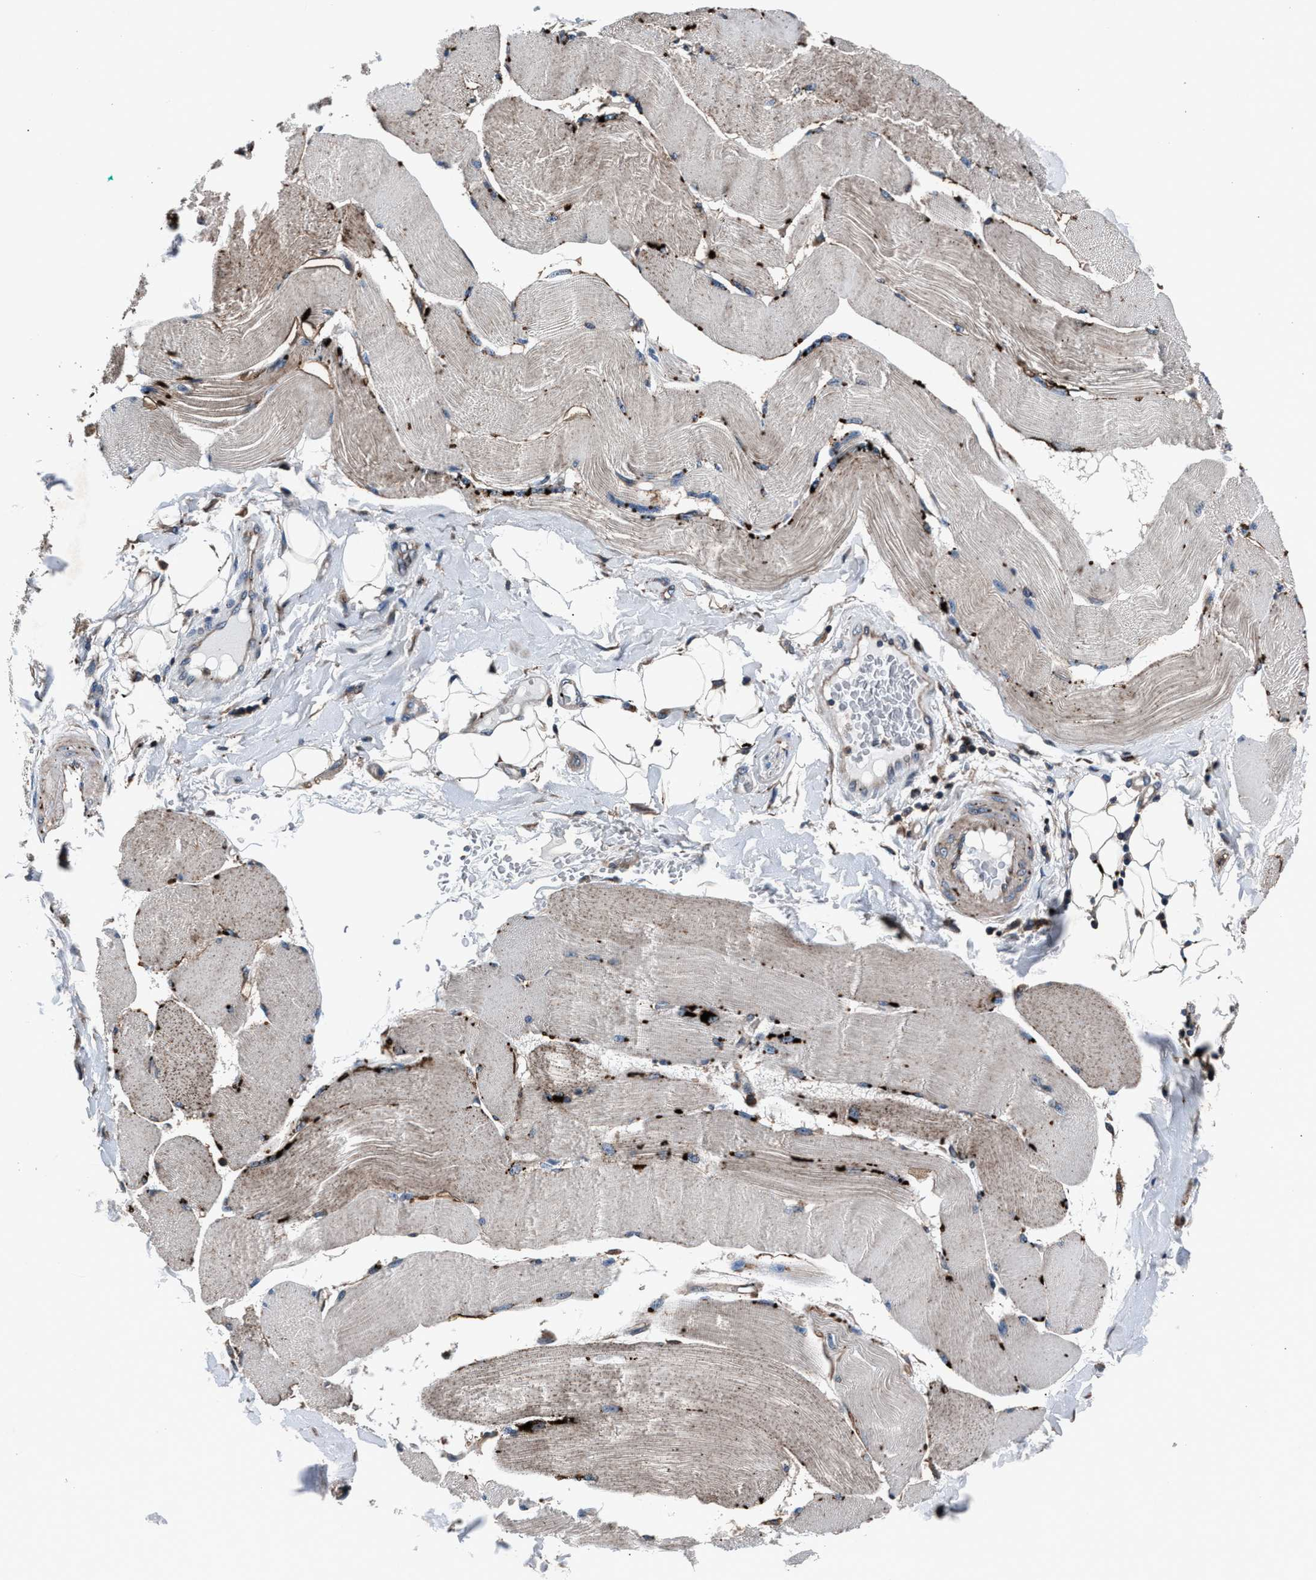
{"staining": {"intensity": "strong", "quantity": "<25%", "location": "cytoplasmic/membranous"}, "tissue": "skeletal muscle", "cell_type": "Myocytes", "image_type": "normal", "snomed": [{"axis": "morphology", "description": "Normal tissue, NOS"}, {"axis": "topography", "description": "Skin"}, {"axis": "topography", "description": "Skeletal muscle"}], "caption": "Immunohistochemistry (IHC) photomicrograph of unremarkable skeletal muscle: human skeletal muscle stained using immunohistochemistry (IHC) exhibits medium levels of strong protein expression localized specifically in the cytoplasmic/membranous of myocytes, appearing as a cytoplasmic/membranous brown color.", "gene": "MFSD11", "patient": {"sex": "male", "age": 83}}